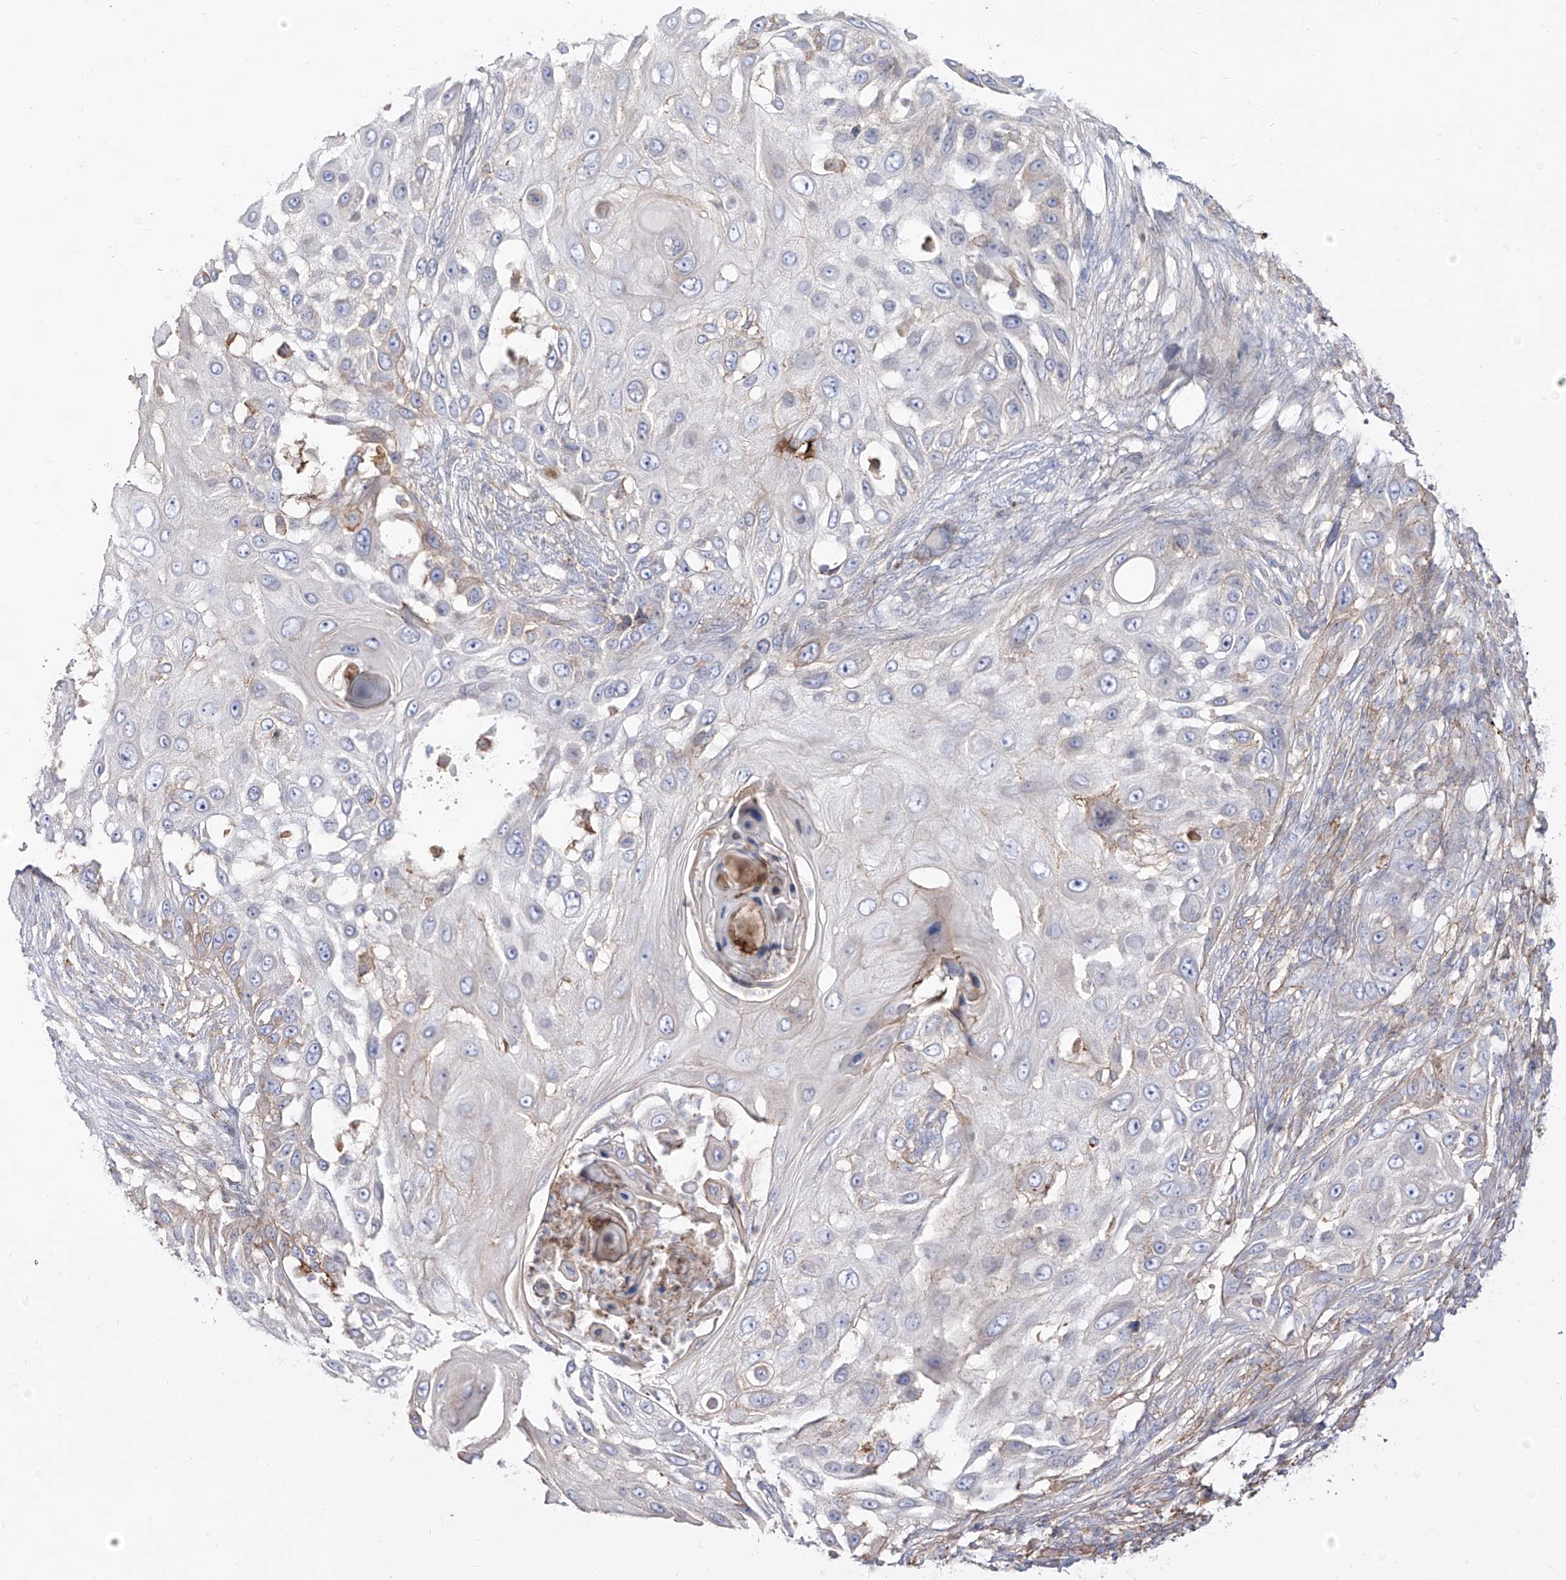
{"staining": {"intensity": "negative", "quantity": "none", "location": "none"}, "tissue": "skin cancer", "cell_type": "Tumor cells", "image_type": "cancer", "snomed": [{"axis": "morphology", "description": "Squamous cell carcinoma, NOS"}, {"axis": "topography", "description": "Skin"}], "caption": "Immunohistochemical staining of human squamous cell carcinoma (skin) displays no significant positivity in tumor cells.", "gene": "ZGRF1", "patient": {"sex": "female", "age": 44}}